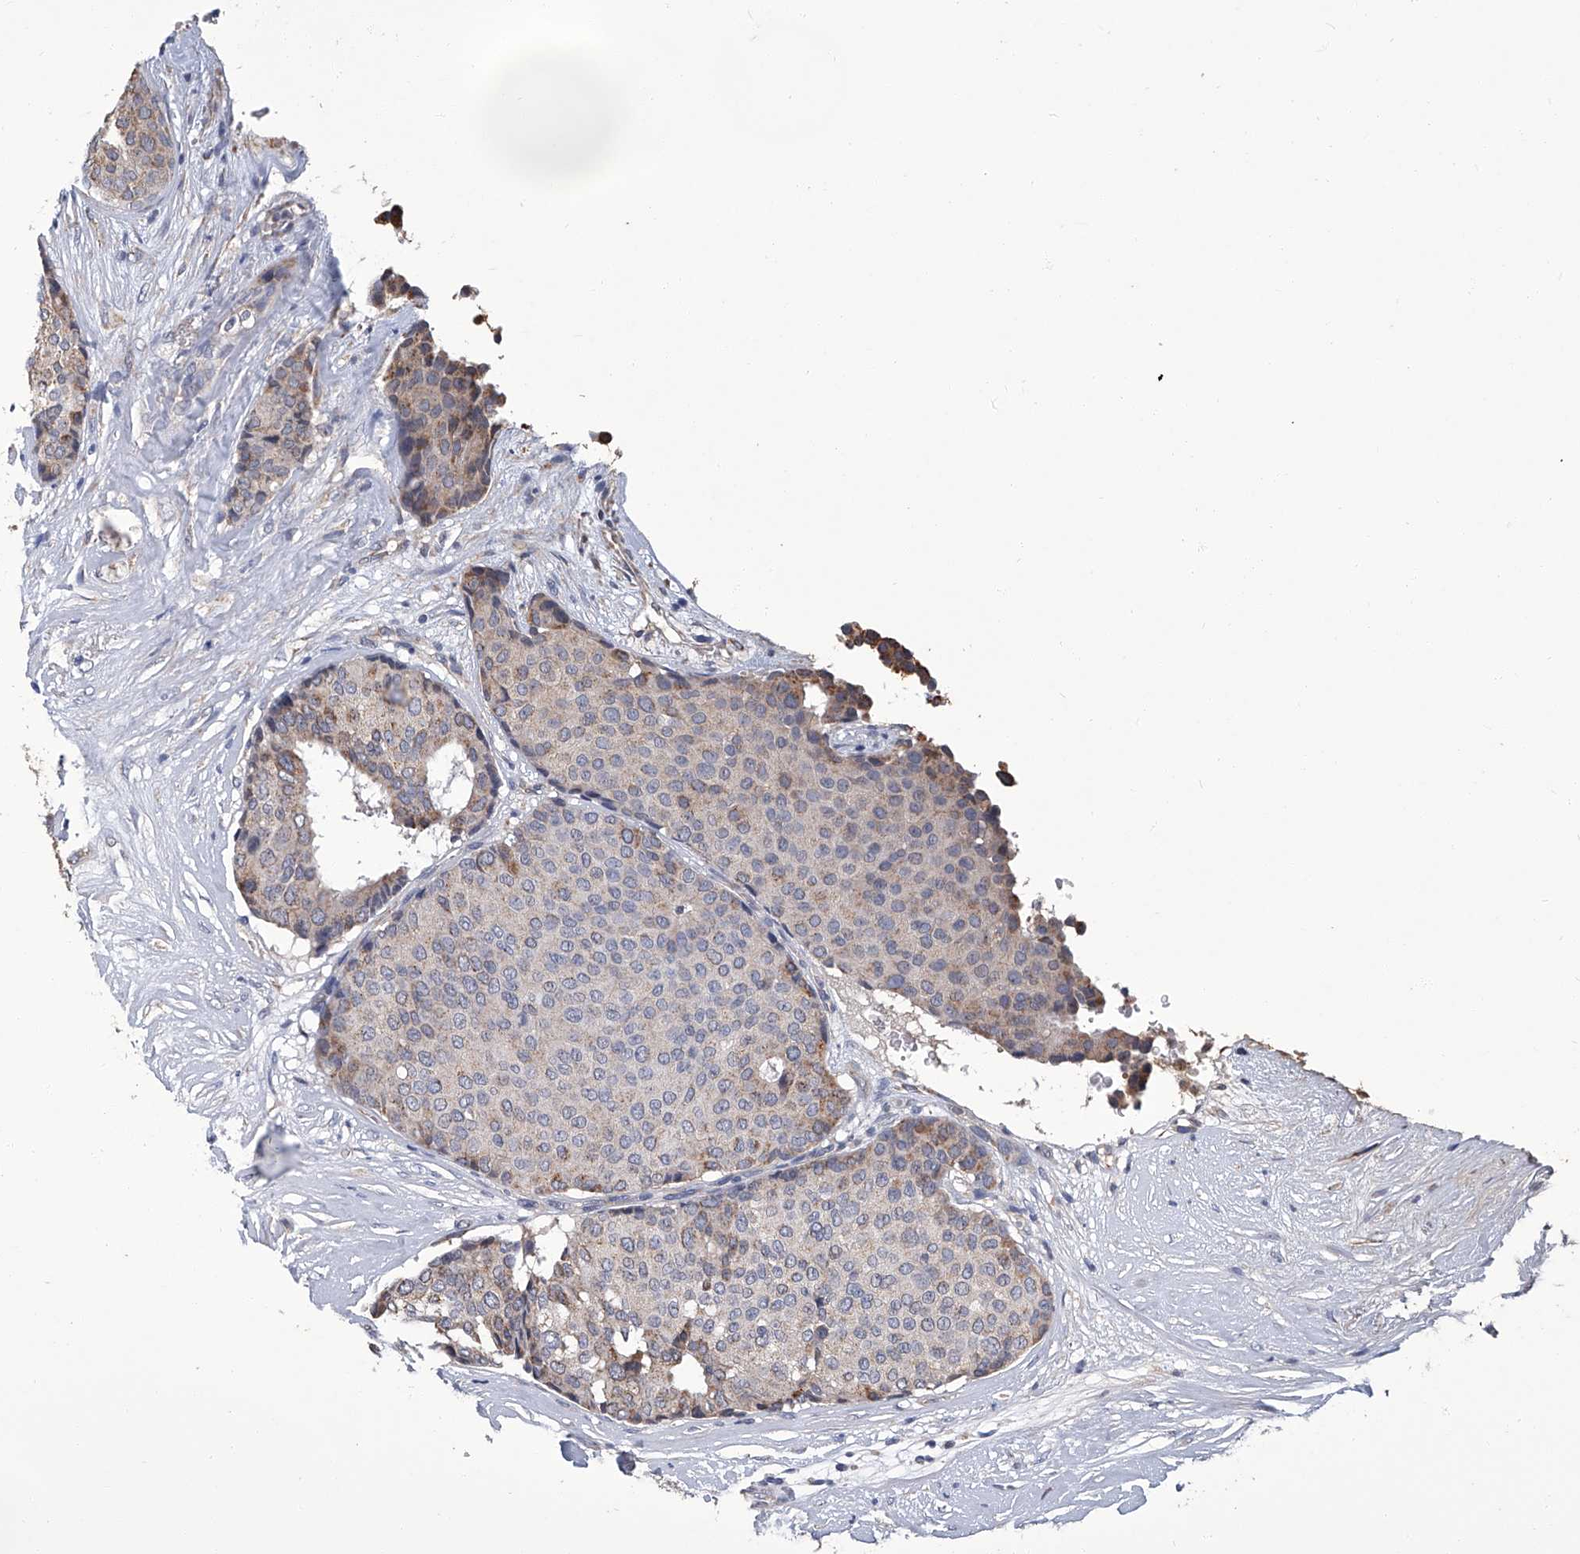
{"staining": {"intensity": "weak", "quantity": "25%-75%", "location": "cytoplasmic/membranous"}, "tissue": "breast cancer", "cell_type": "Tumor cells", "image_type": "cancer", "snomed": [{"axis": "morphology", "description": "Duct carcinoma"}, {"axis": "topography", "description": "Breast"}], "caption": "Immunohistochemistry (IHC) (DAB (3,3'-diaminobenzidine)) staining of breast intraductal carcinoma exhibits weak cytoplasmic/membranous protein expression in about 25%-75% of tumor cells.", "gene": "OAT", "patient": {"sex": "female", "age": 75}}